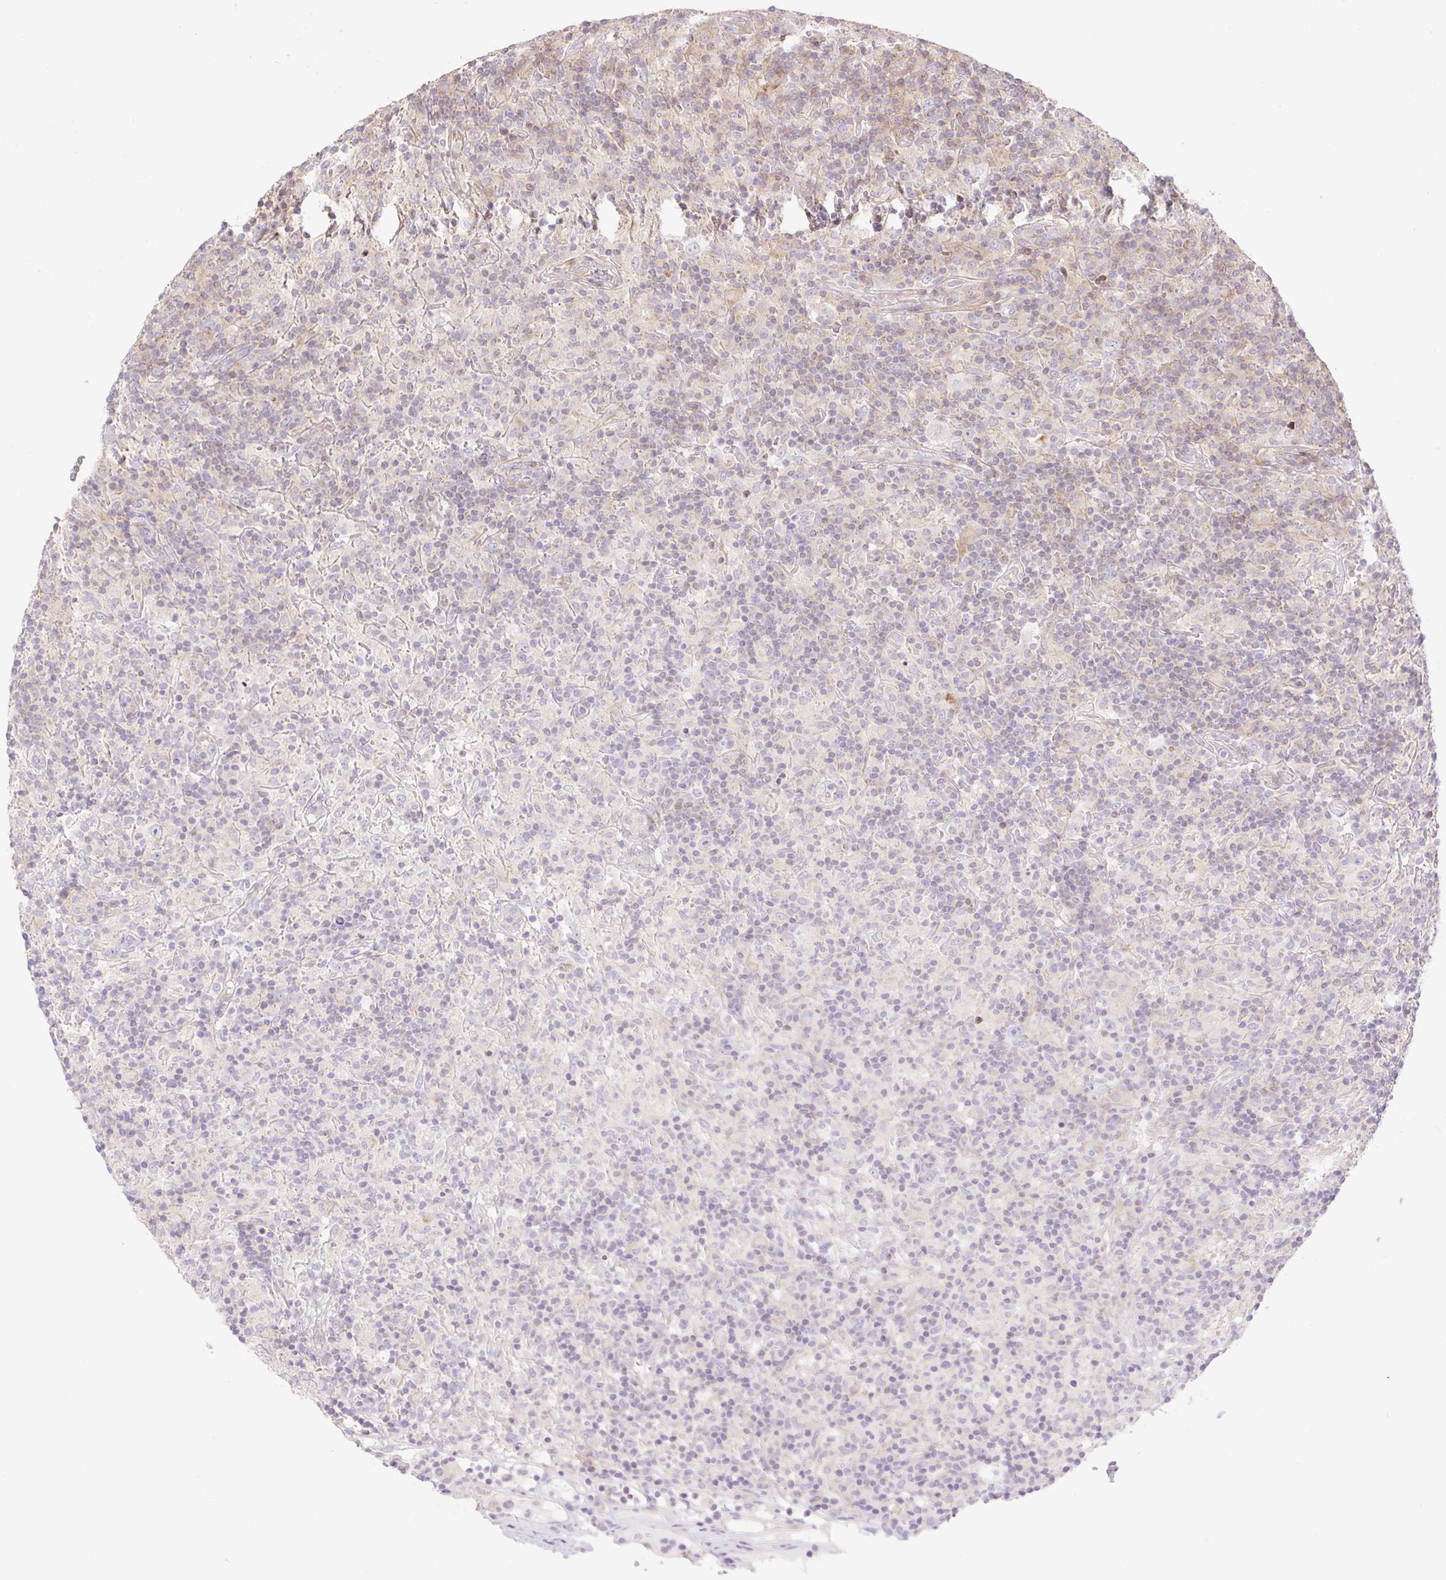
{"staining": {"intensity": "negative", "quantity": "none", "location": "none"}, "tissue": "lymphoma", "cell_type": "Tumor cells", "image_type": "cancer", "snomed": [{"axis": "morphology", "description": "Hodgkin's disease, NOS"}, {"axis": "topography", "description": "Lymph node"}], "caption": "IHC photomicrograph of neoplastic tissue: human lymphoma stained with DAB displays no significant protein staining in tumor cells.", "gene": "VPS25", "patient": {"sex": "male", "age": 70}}